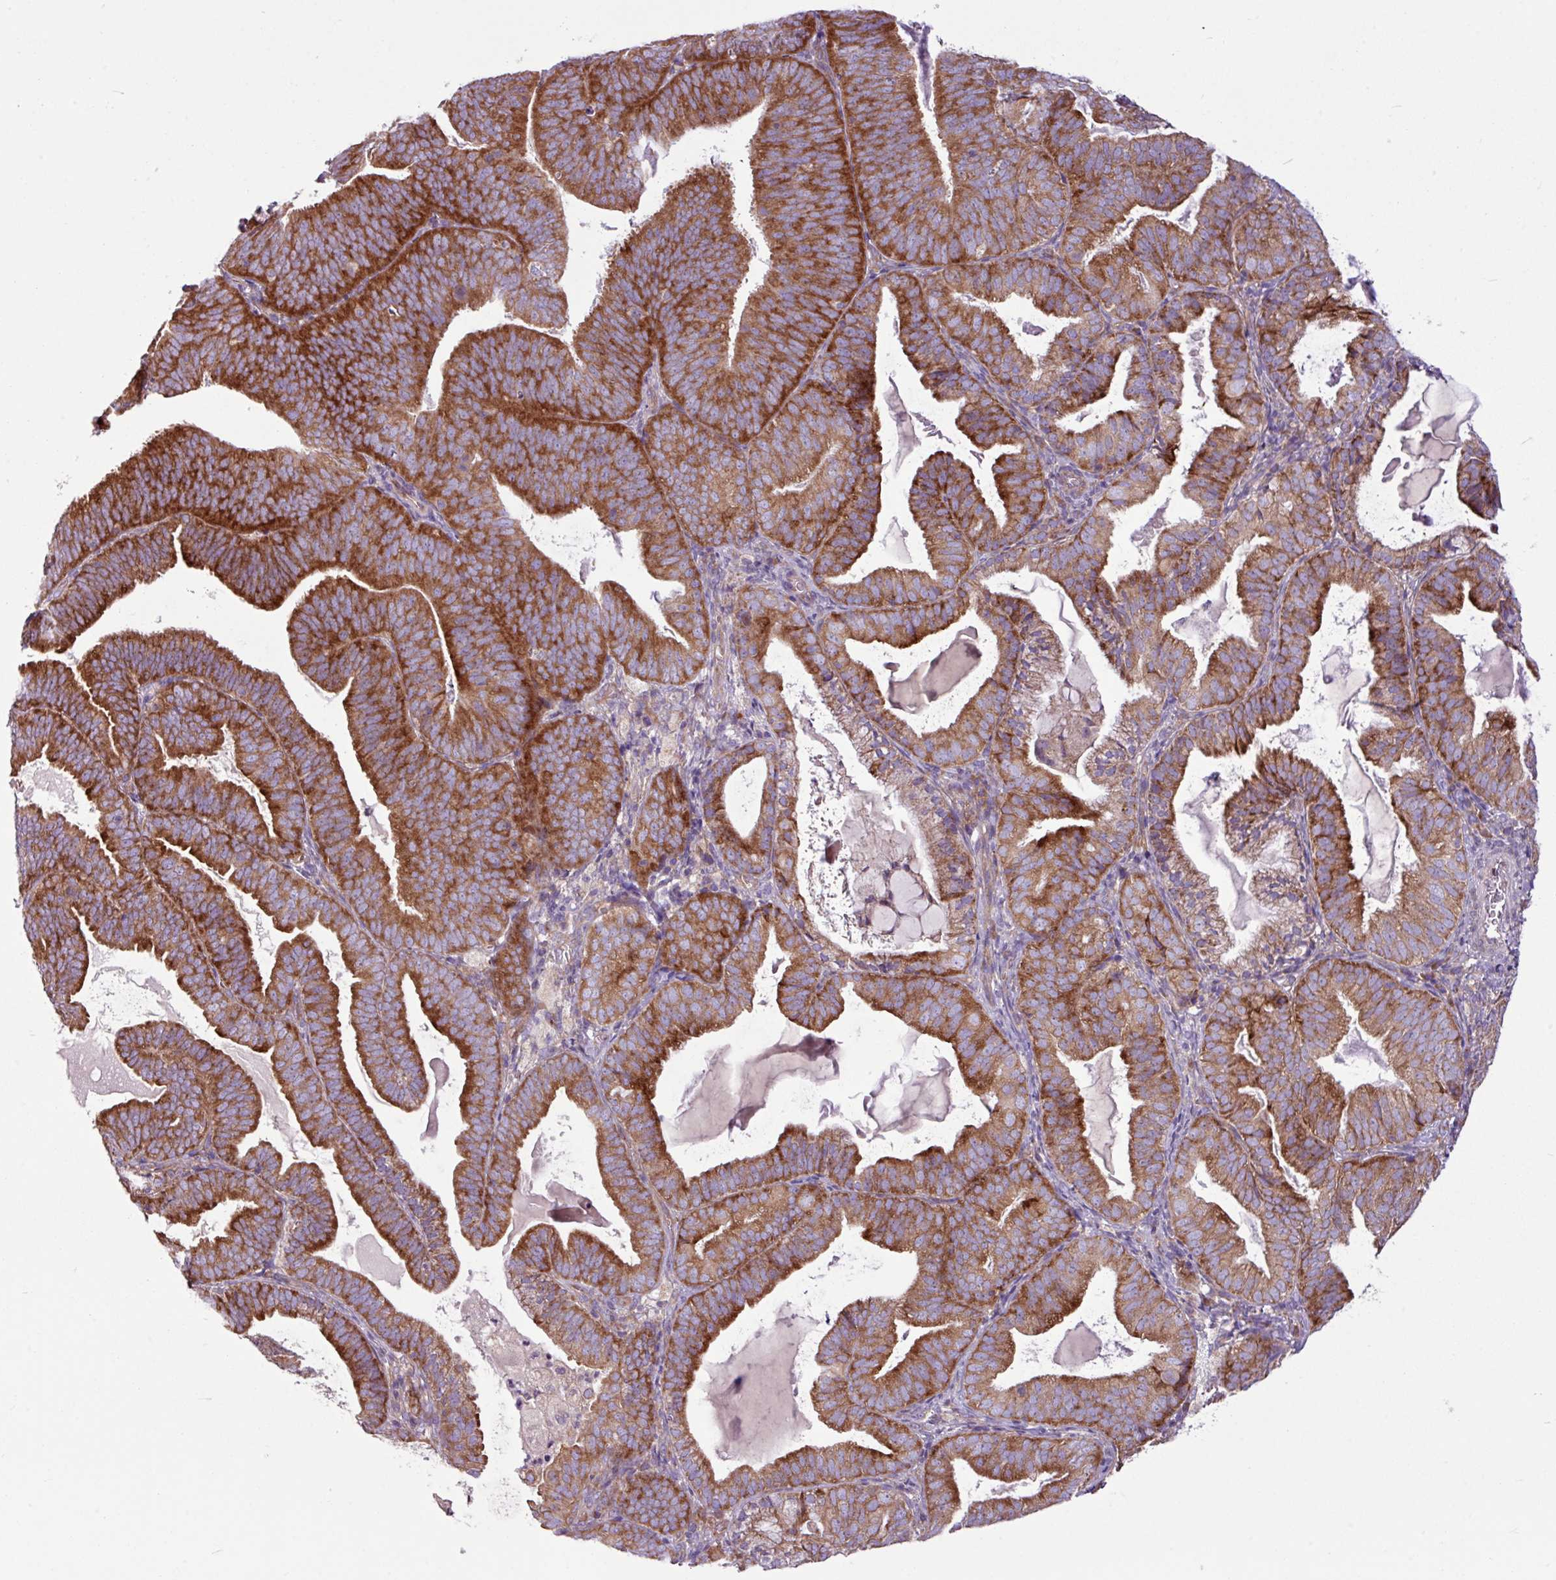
{"staining": {"intensity": "strong", "quantity": ">75%", "location": "cytoplasmic/membranous"}, "tissue": "endometrial cancer", "cell_type": "Tumor cells", "image_type": "cancer", "snomed": [{"axis": "morphology", "description": "Adenocarcinoma, NOS"}, {"axis": "topography", "description": "Endometrium"}], "caption": "Protein expression analysis of human adenocarcinoma (endometrial) reveals strong cytoplasmic/membranous positivity in about >75% of tumor cells.", "gene": "MROH2A", "patient": {"sex": "female", "age": 80}}